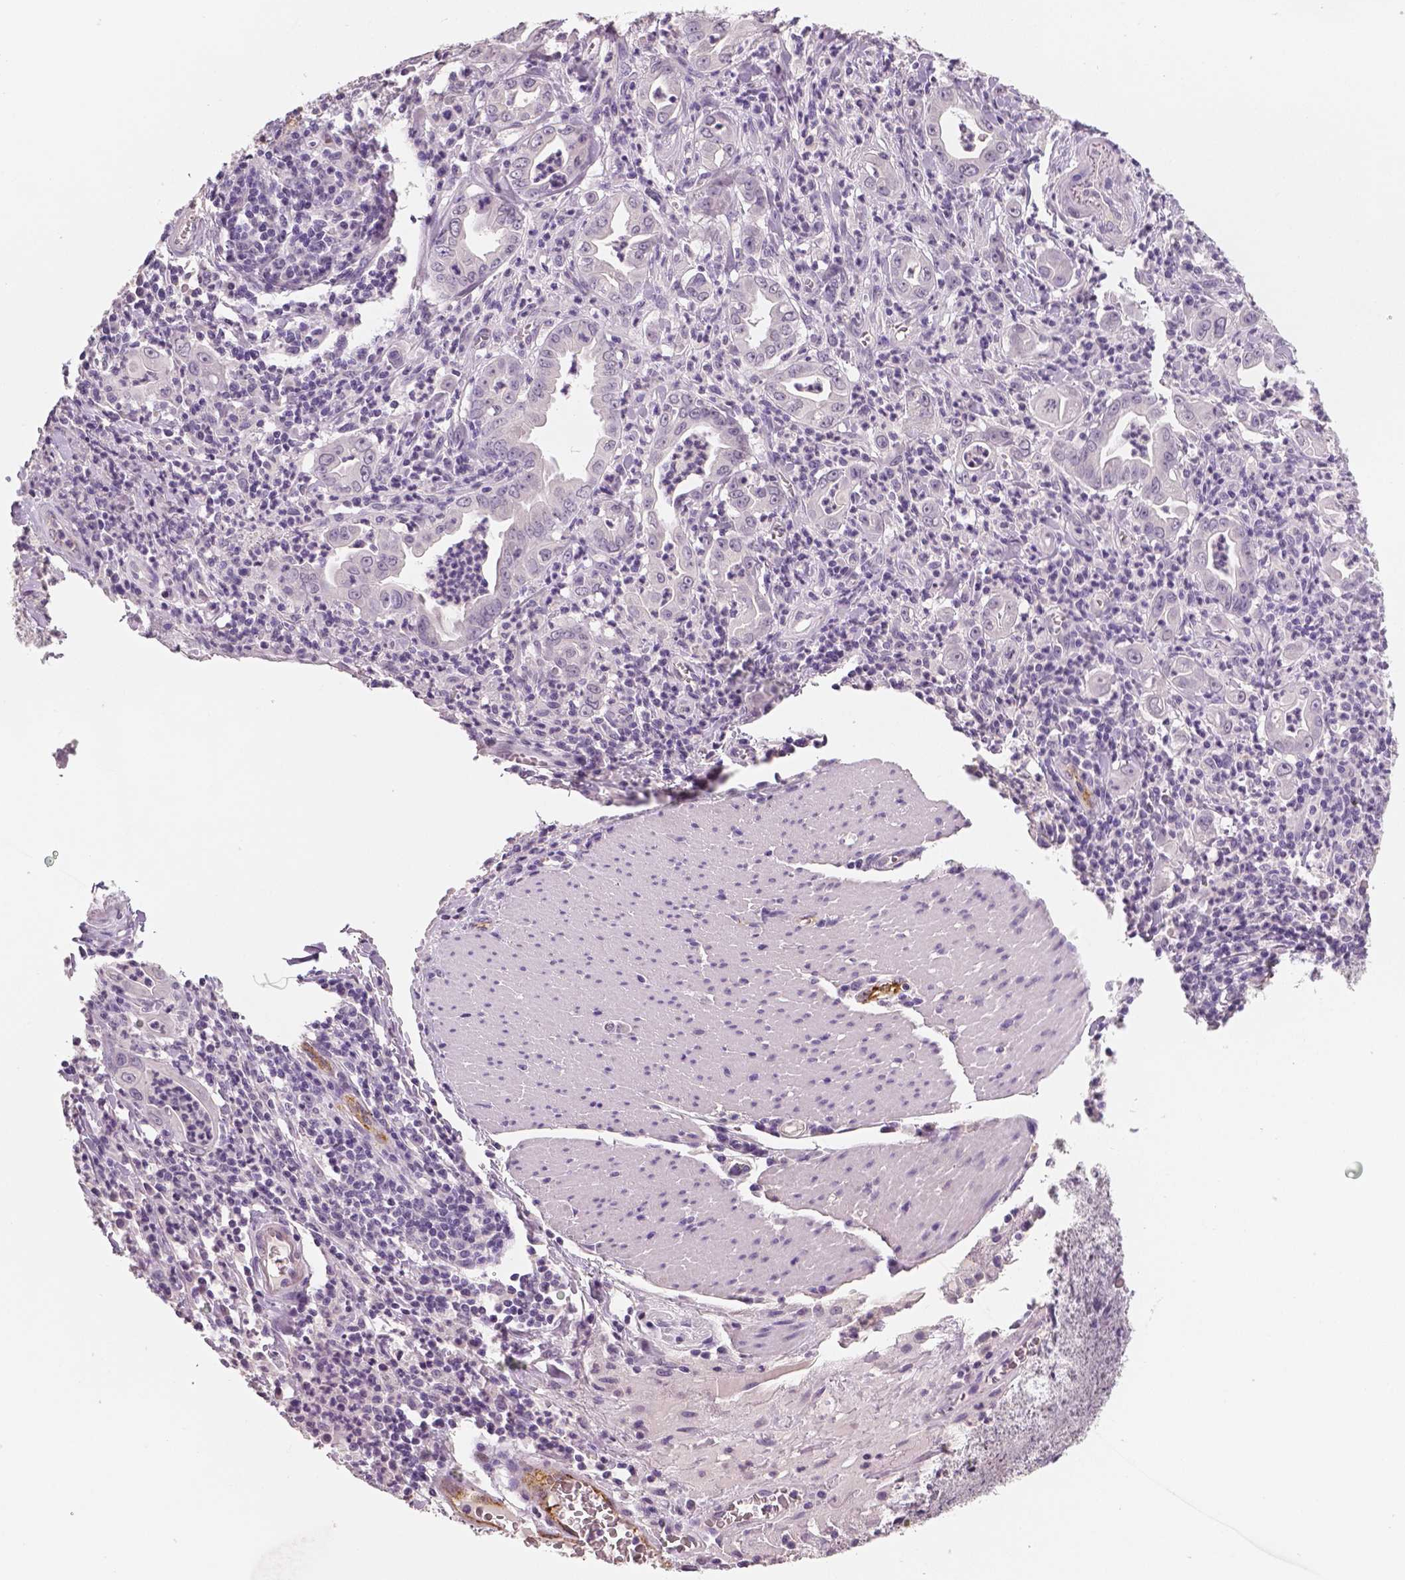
{"staining": {"intensity": "negative", "quantity": "none", "location": "none"}, "tissue": "stomach cancer", "cell_type": "Tumor cells", "image_type": "cancer", "snomed": [{"axis": "morphology", "description": "Adenocarcinoma, NOS"}, {"axis": "topography", "description": "Stomach, upper"}], "caption": "DAB immunohistochemical staining of human stomach cancer displays no significant positivity in tumor cells.", "gene": "TSPAN7", "patient": {"sex": "female", "age": 79}}